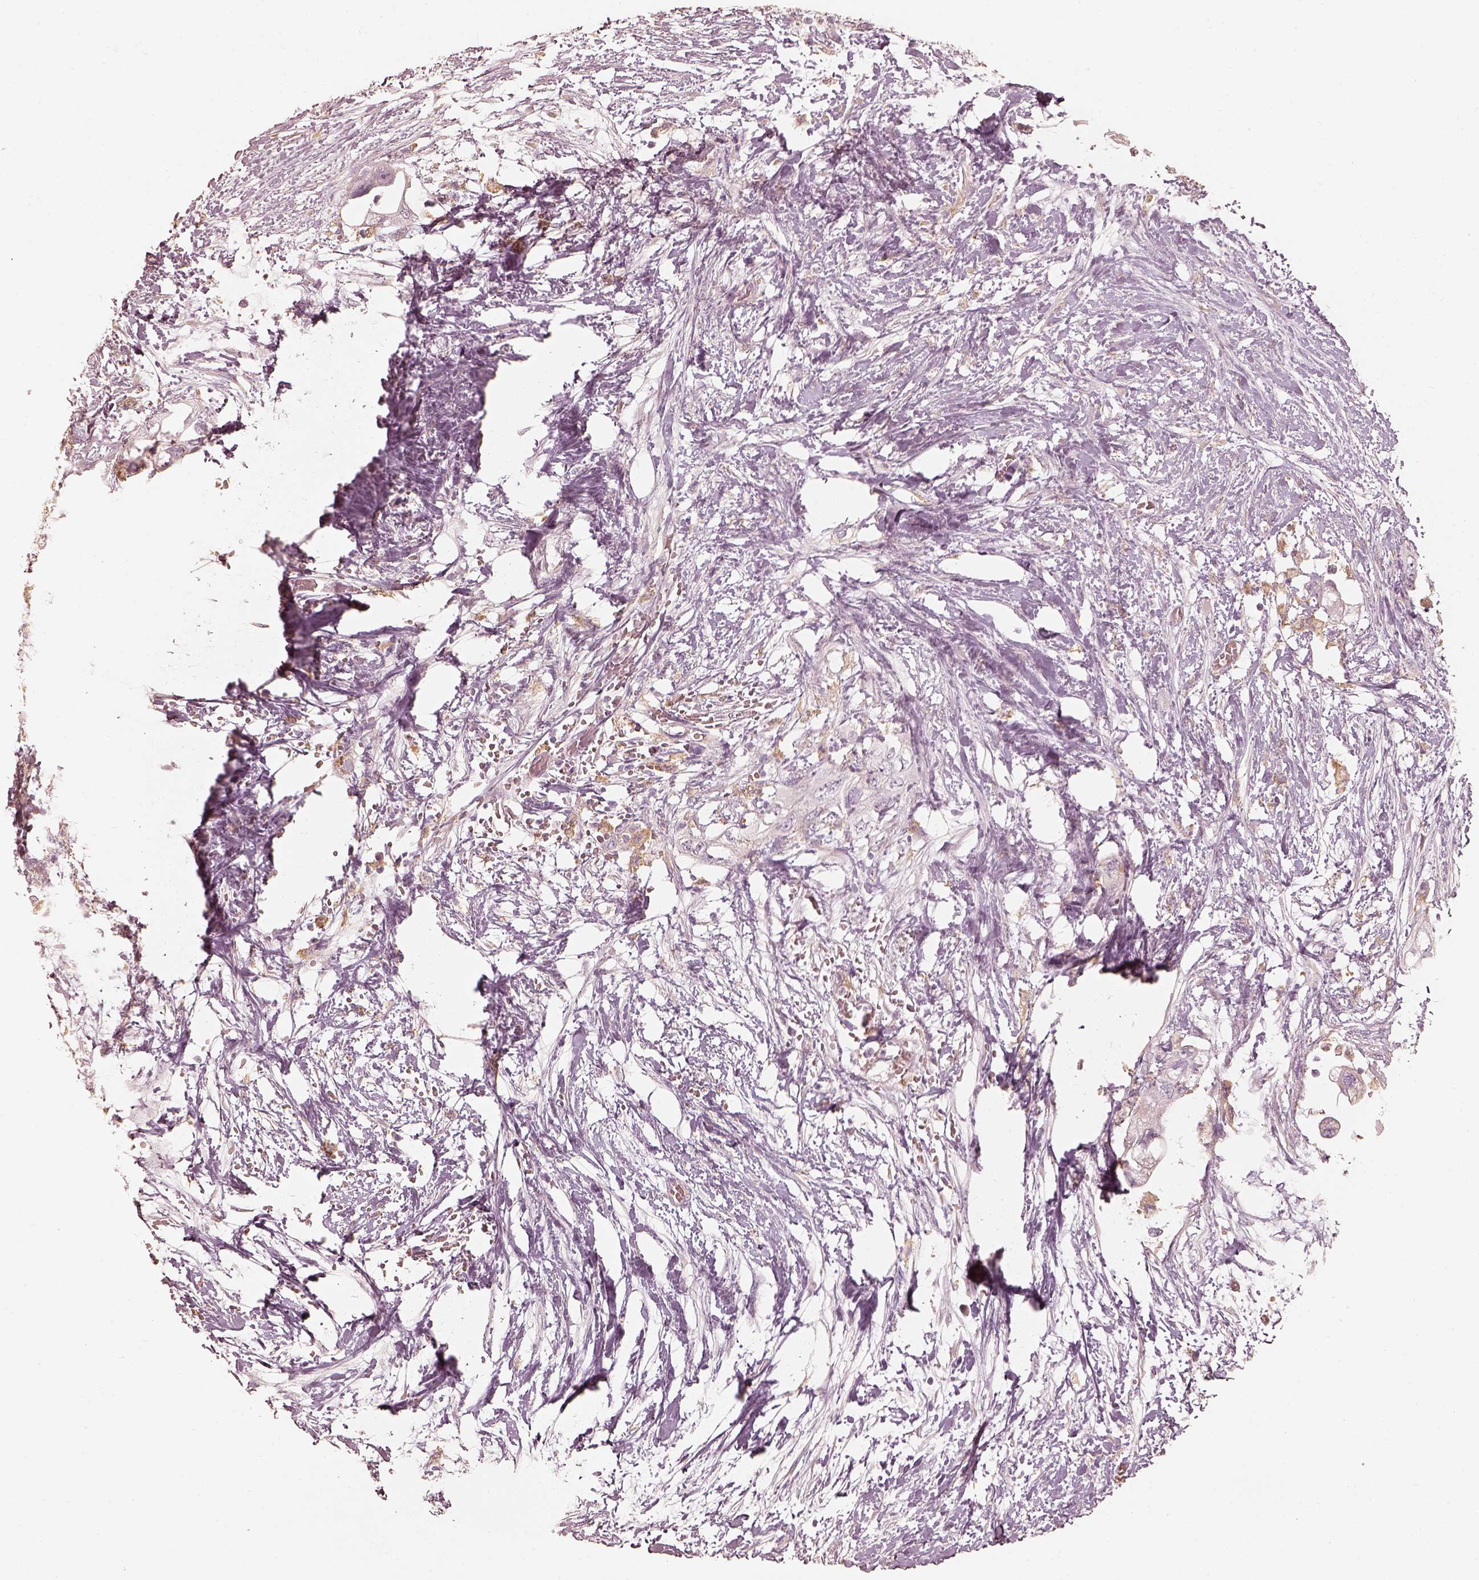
{"staining": {"intensity": "negative", "quantity": "none", "location": "none"}, "tissue": "pancreatic cancer", "cell_type": "Tumor cells", "image_type": "cancer", "snomed": [{"axis": "morphology", "description": "Adenocarcinoma, NOS"}, {"axis": "topography", "description": "Pancreas"}], "caption": "Tumor cells are negative for protein expression in human pancreatic cancer.", "gene": "FMNL2", "patient": {"sex": "female", "age": 72}}